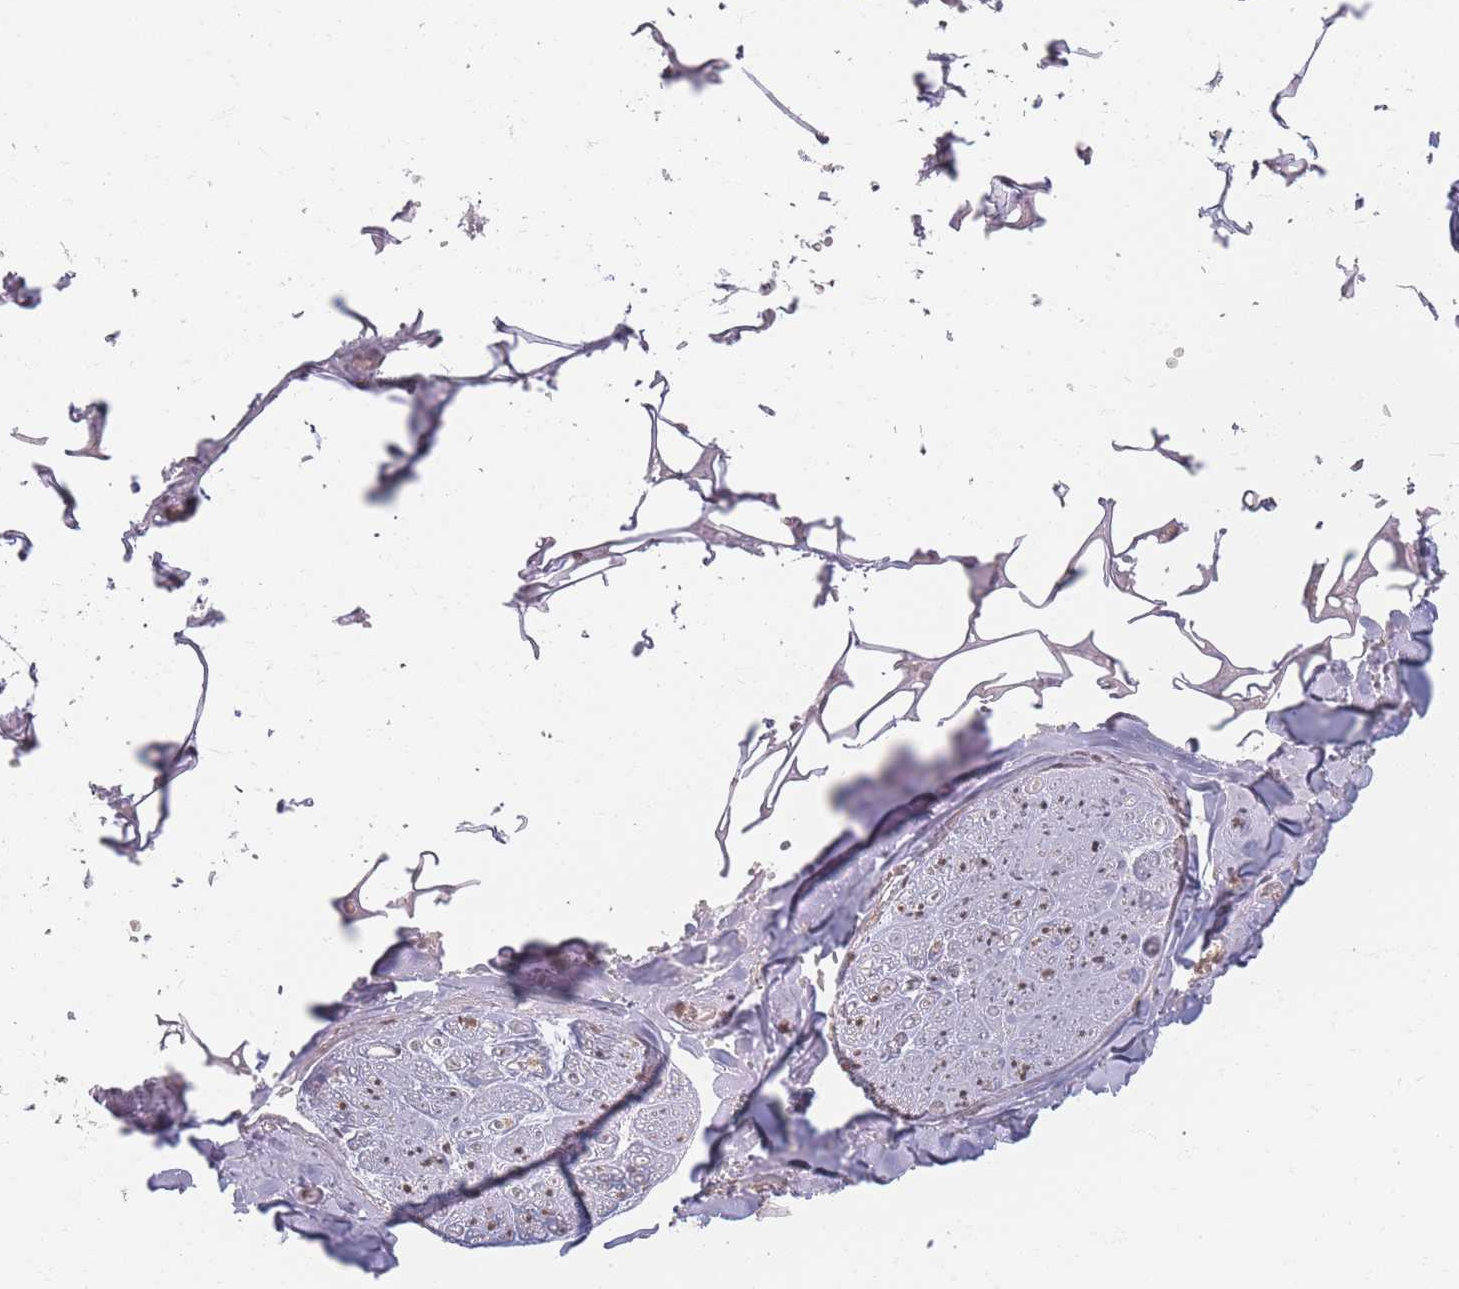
{"staining": {"intensity": "weak", "quantity": "<25%", "location": "nuclear"}, "tissue": "adipose tissue", "cell_type": "Adipocytes", "image_type": "normal", "snomed": [{"axis": "morphology", "description": "Normal tissue, NOS"}, {"axis": "topography", "description": "Salivary gland"}, {"axis": "topography", "description": "Peripheral nerve tissue"}], "caption": "The histopathology image displays no significant positivity in adipocytes of adipose tissue.", "gene": "SPATA45", "patient": {"sex": "male", "age": 38}}